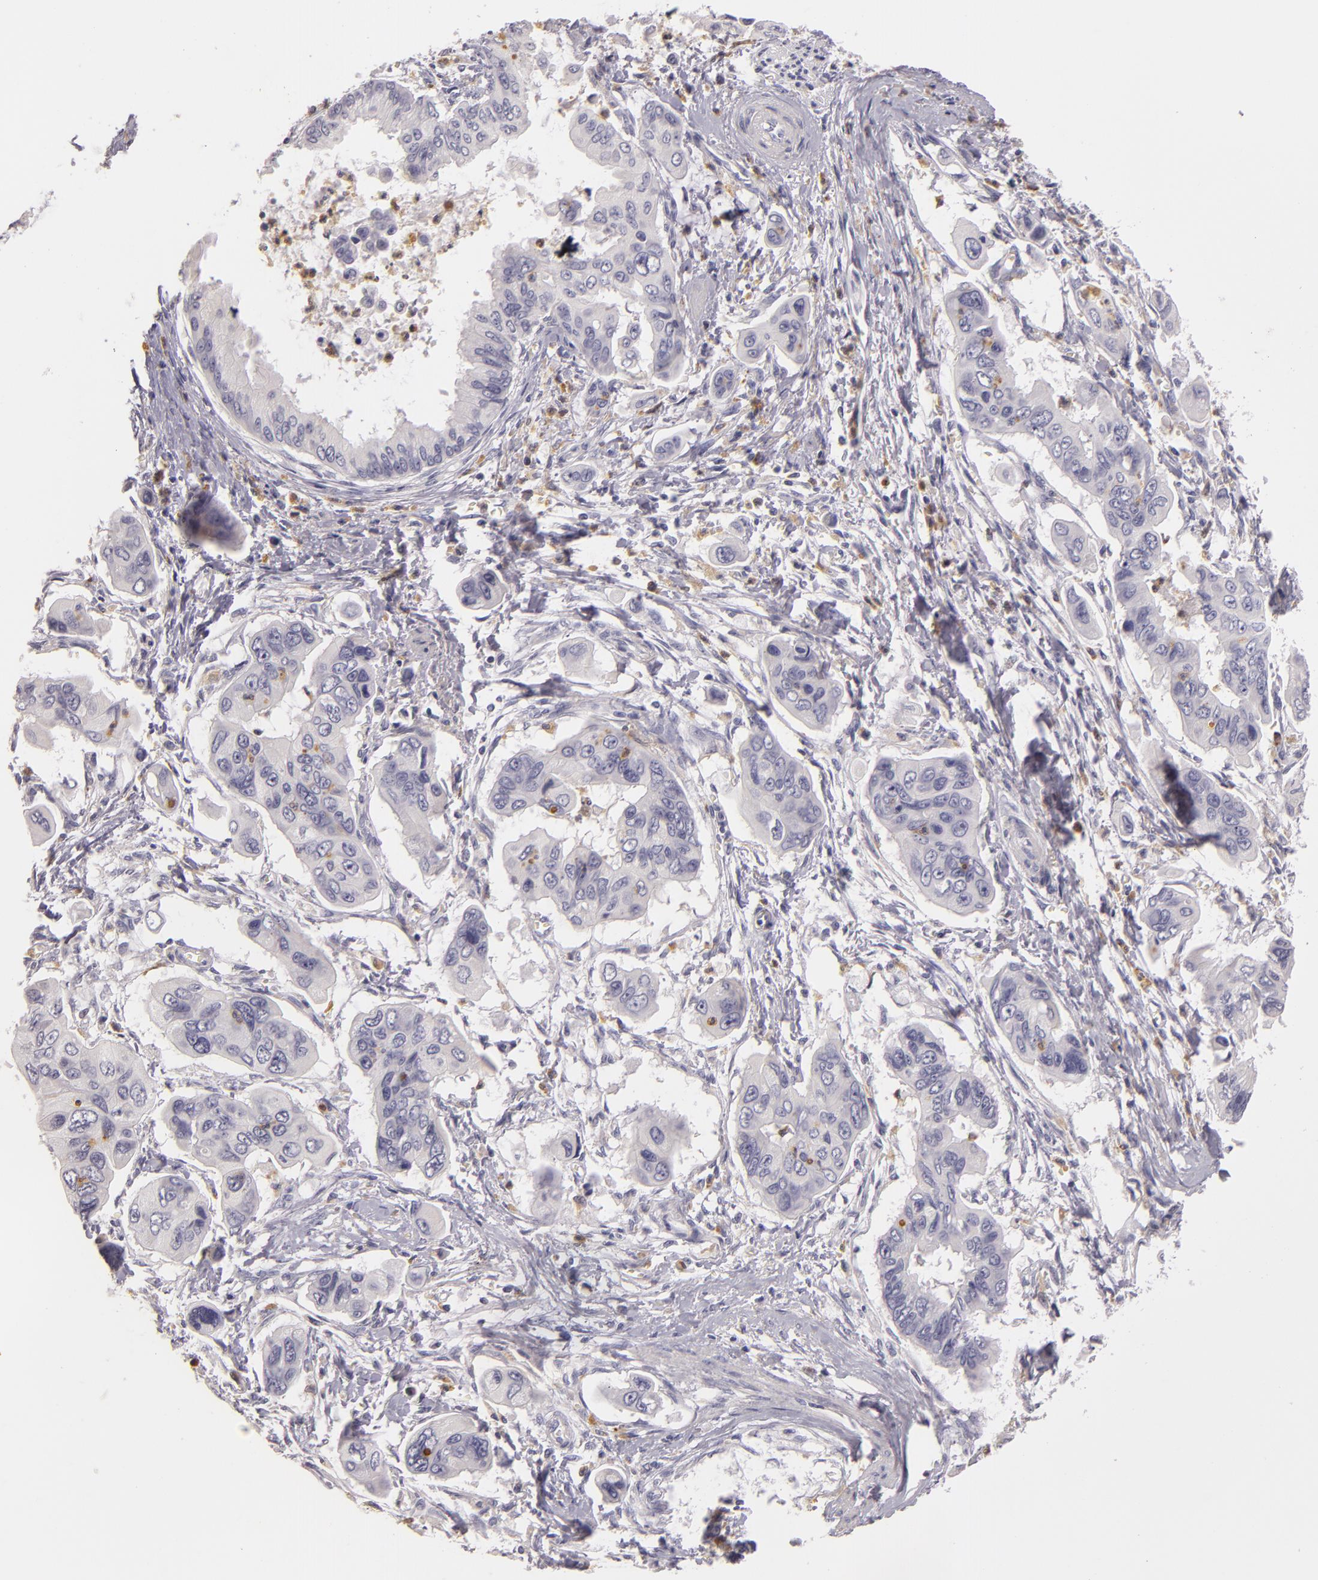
{"staining": {"intensity": "weak", "quantity": "<25%", "location": "cytoplasmic/membranous"}, "tissue": "stomach cancer", "cell_type": "Tumor cells", "image_type": "cancer", "snomed": [{"axis": "morphology", "description": "Adenocarcinoma, NOS"}, {"axis": "topography", "description": "Stomach, upper"}], "caption": "Tumor cells show no significant expression in adenocarcinoma (stomach). (Stains: DAB (3,3'-diaminobenzidine) IHC with hematoxylin counter stain, Microscopy: brightfield microscopy at high magnification).", "gene": "TLR8", "patient": {"sex": "male", "age": 80}}